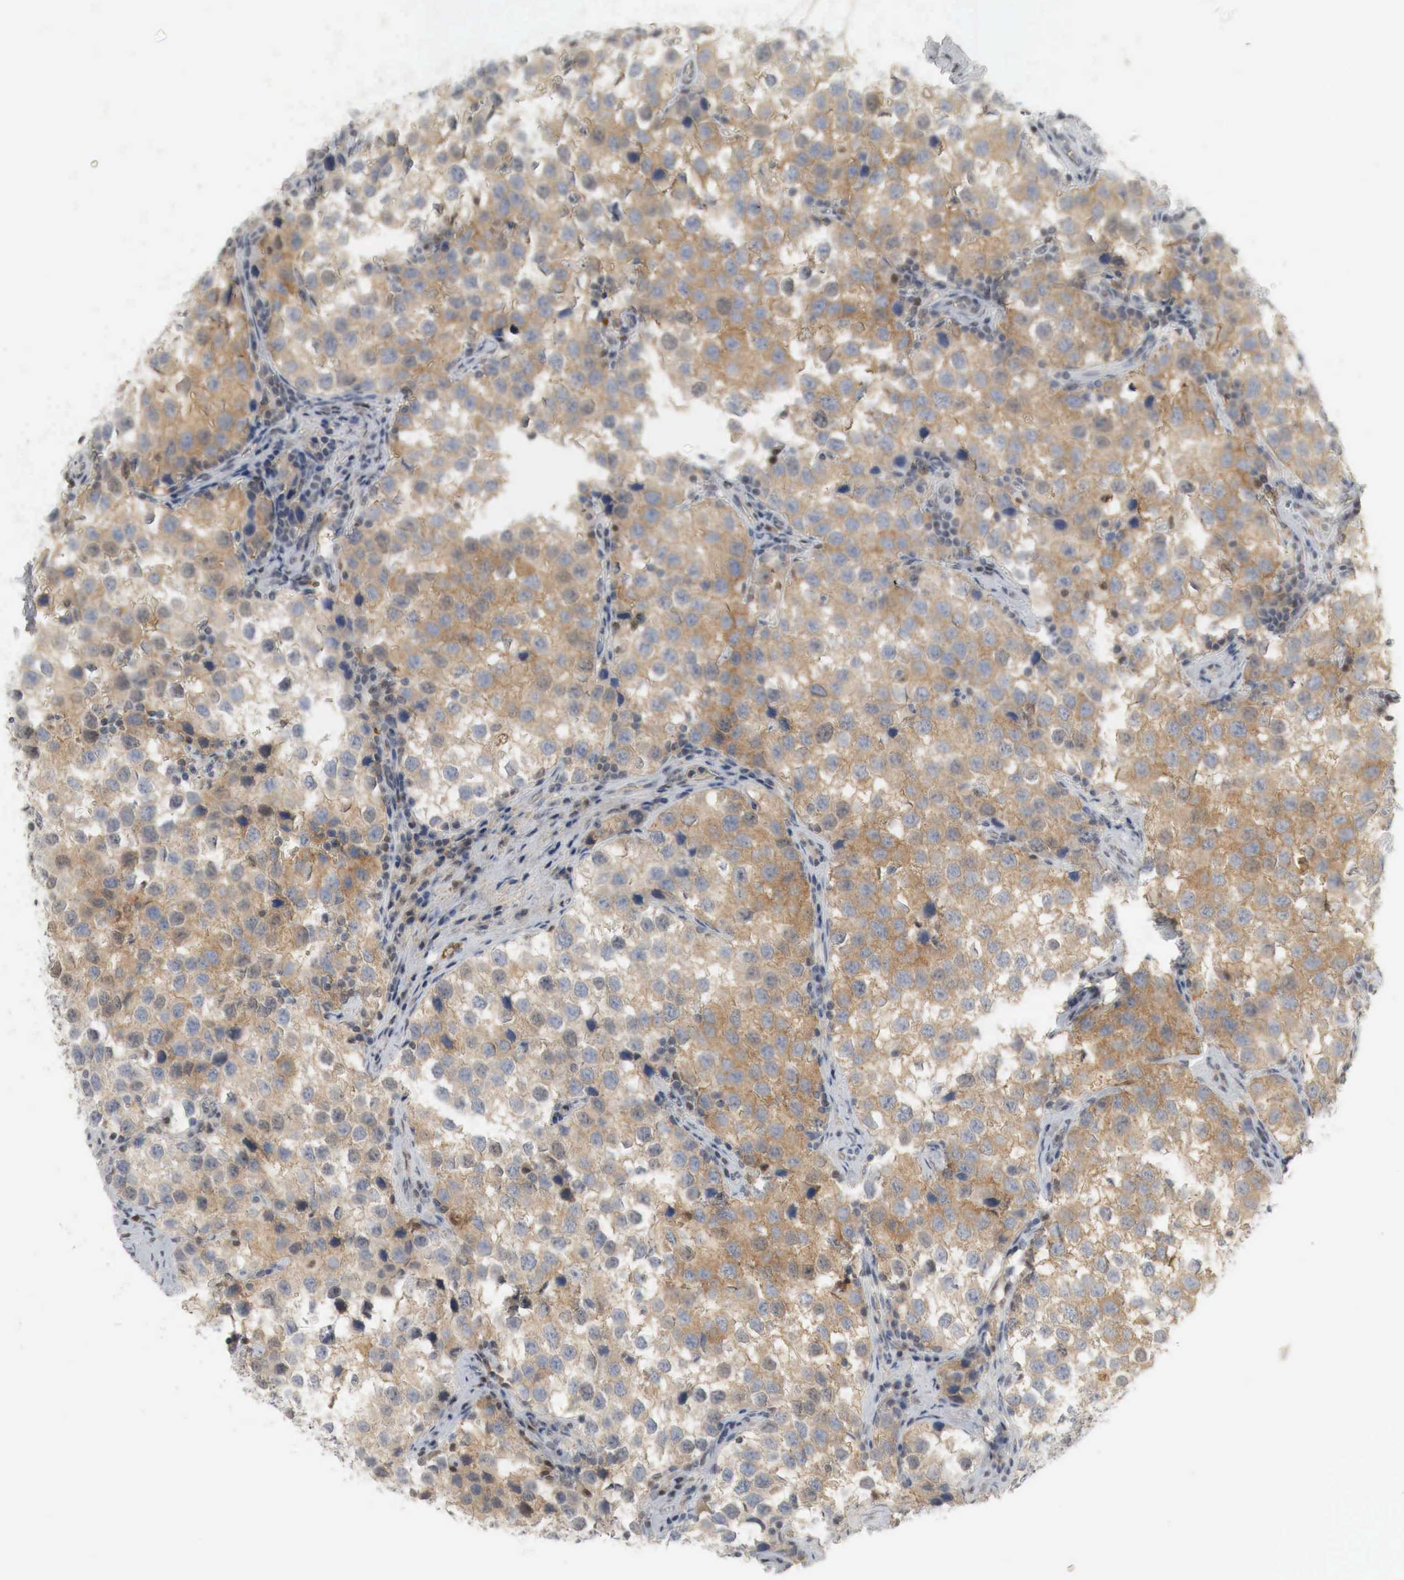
{"staining": {"intensity": "moderate", "quantity": "25%-75%", "location": "cytoplasmic/membranous,nuclear"}, "tissue": "testis cancer", "cell_type": "Tumor cells", "image_type": "cancer", "snomed": [{"axis": "morphology", "description": "Seminoma, NOS"}, {"axis": "topography", "description": "Testis"}], "caption": "IHC of testis seminoma displays medium levels of moderate cytoplasmic/membranous and nuclear positivity in approximately 25%-75% of tumor cells.", "gene": "MYC", "patient": {"sex": "male", "age": 39}}